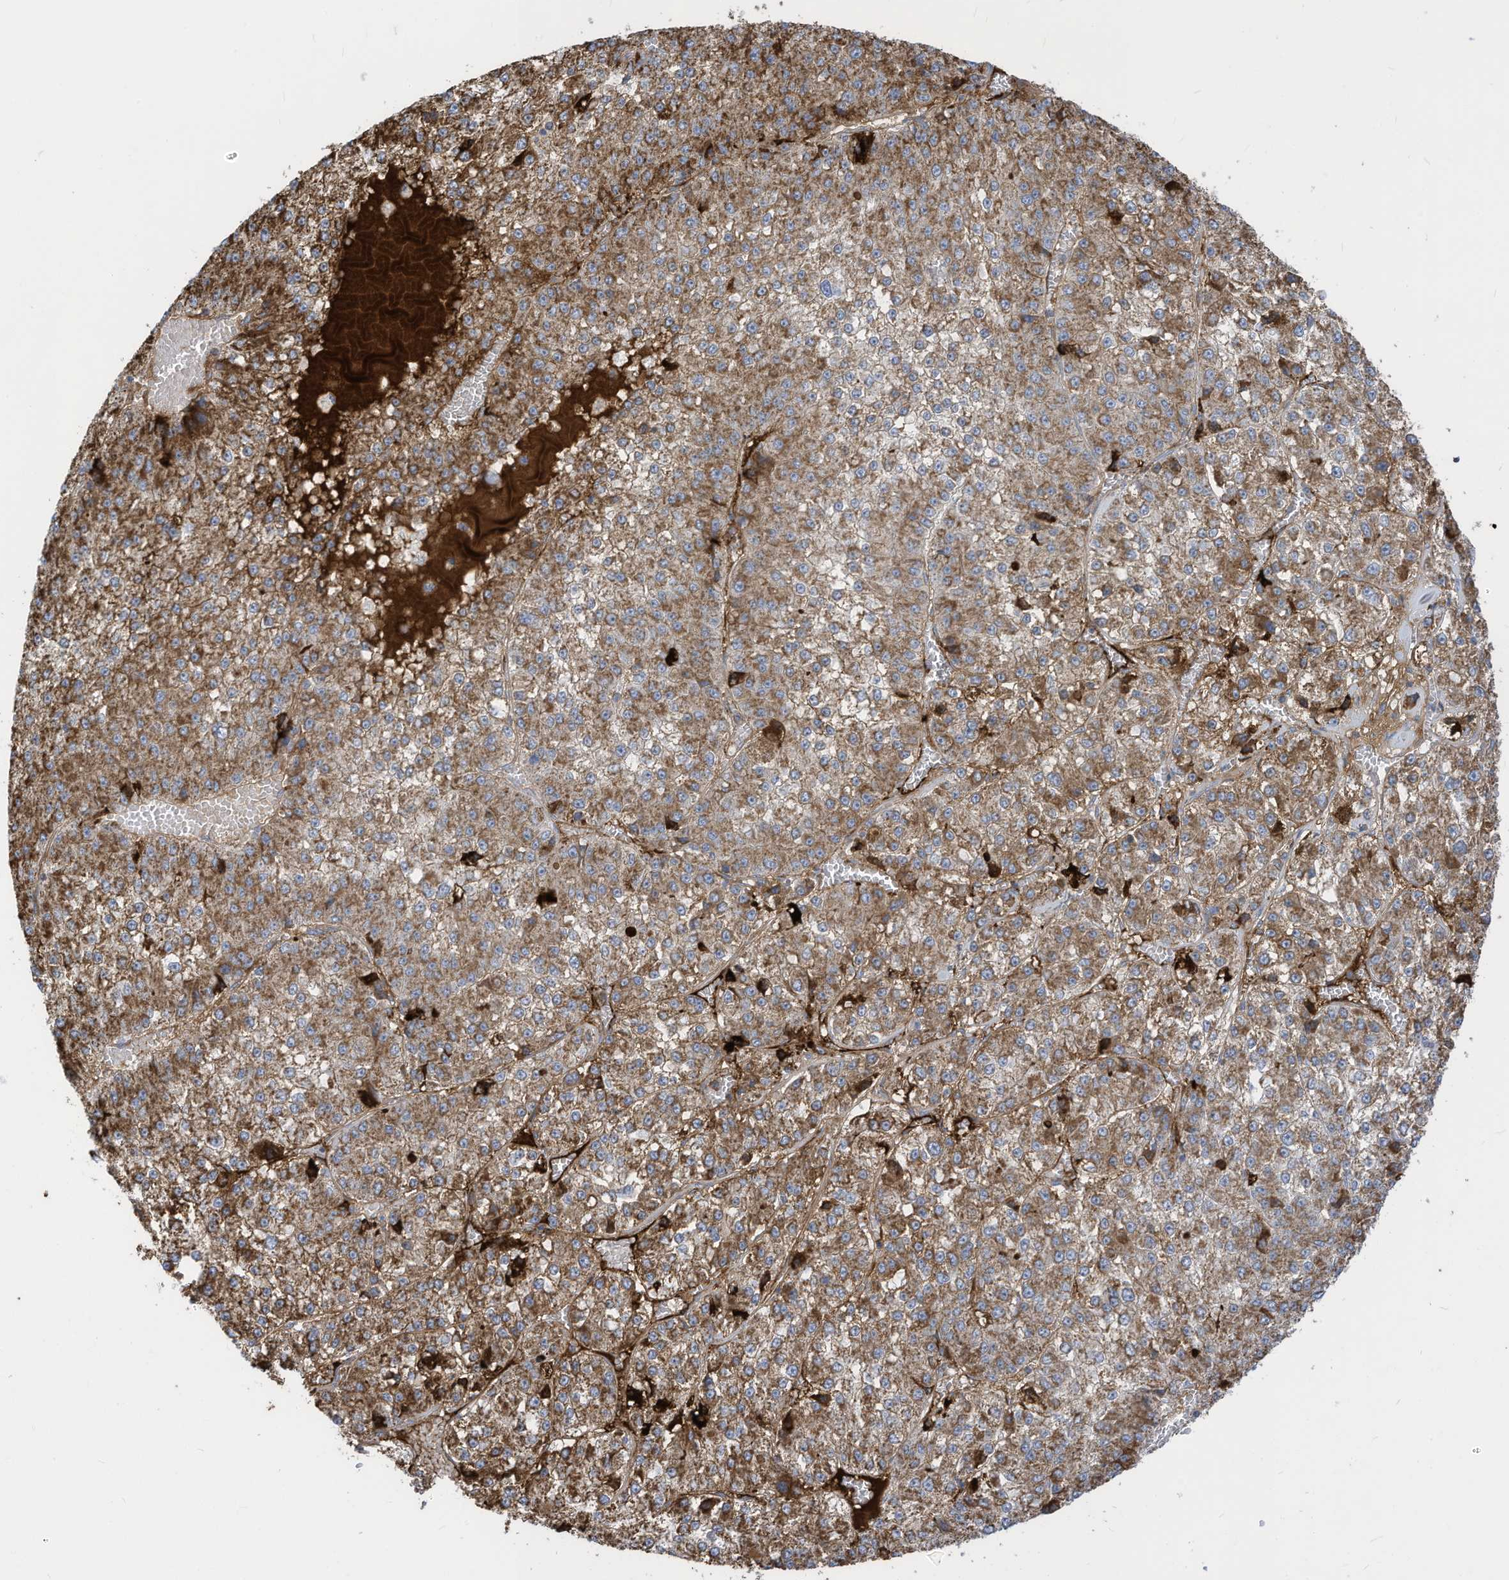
{"staining": {"intensity": "moderate", "quantity": ">75%", "location": "cytoplasmic/membranous"}, "tissue": "liver cancer", "cell_type": "Tumor cells", "image_type": "cancer", "snomed": [{"axis": "morphology", "description": "Carcinoma, Hepatocellular, NOS"}, {"axis": "topography", "description": "Liver"}], "caption": "Tumor cells exhibit medium levels of moderate cytoplasmic/membranous expression in about >75% of cells in human hepatocellular carcinoma (liver). (DAB = brown stain, brightfield microscopy at high magnification).", "gene": "NLN", "patient": {"sex": "female", "age": 73}}